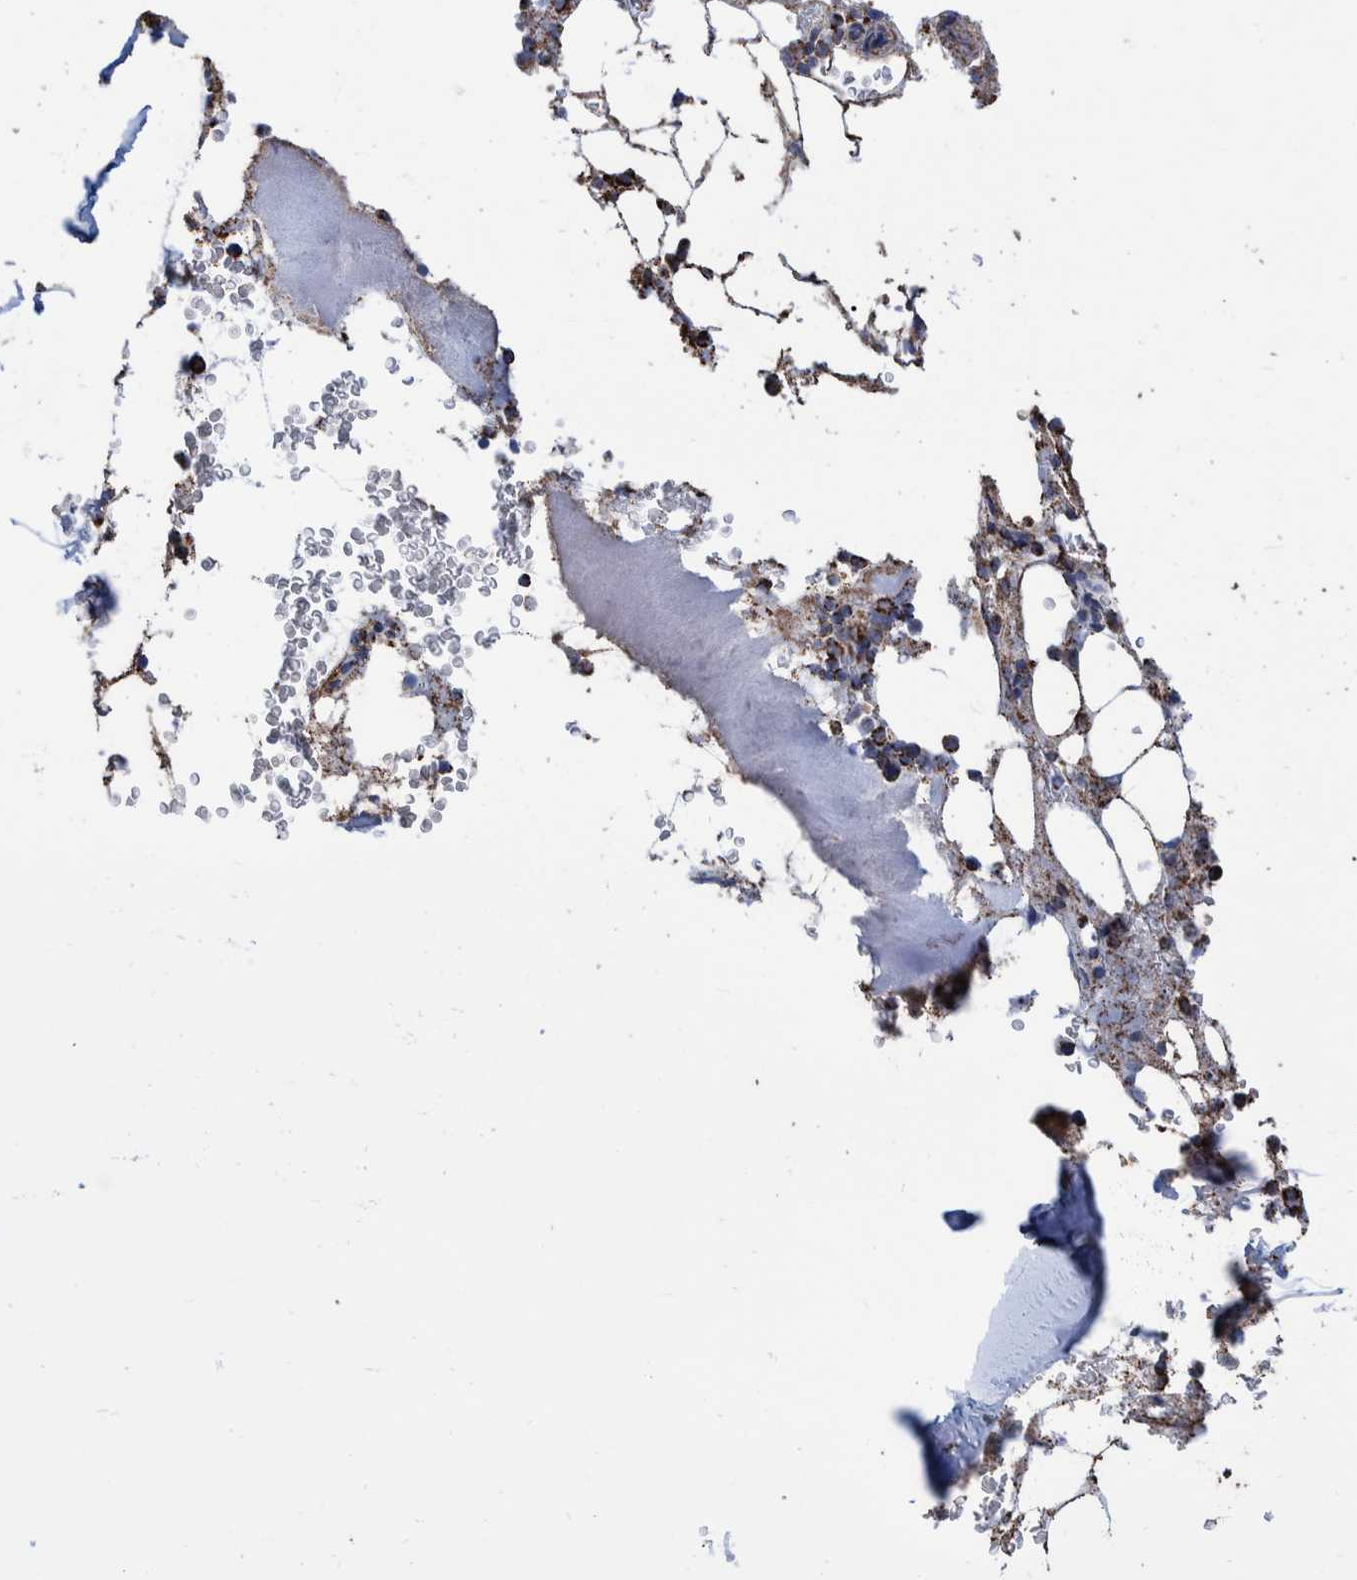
{"staining": {"intensity": "strong", "quantity": "25%-75%", "location": "cytoplasmic/membranous"}, "tissue": "bone marrow", "cell_type": "Hematopoietic cells", "image_type": "normal", "snomed": [{"axis": "morphology", "description": "Normal tissue, NOS"}, {"axis": "topography", "description": "Bone marrow"}], "caption": "Strong cytoplasmic/membranous expression for a protein is present in about 25%-75% of hematopoietic cells of unremarkable bone marrow using immunohistochemistry.", "gene": "VPS26C", "patient": {"sex": "female", "age": 81}}